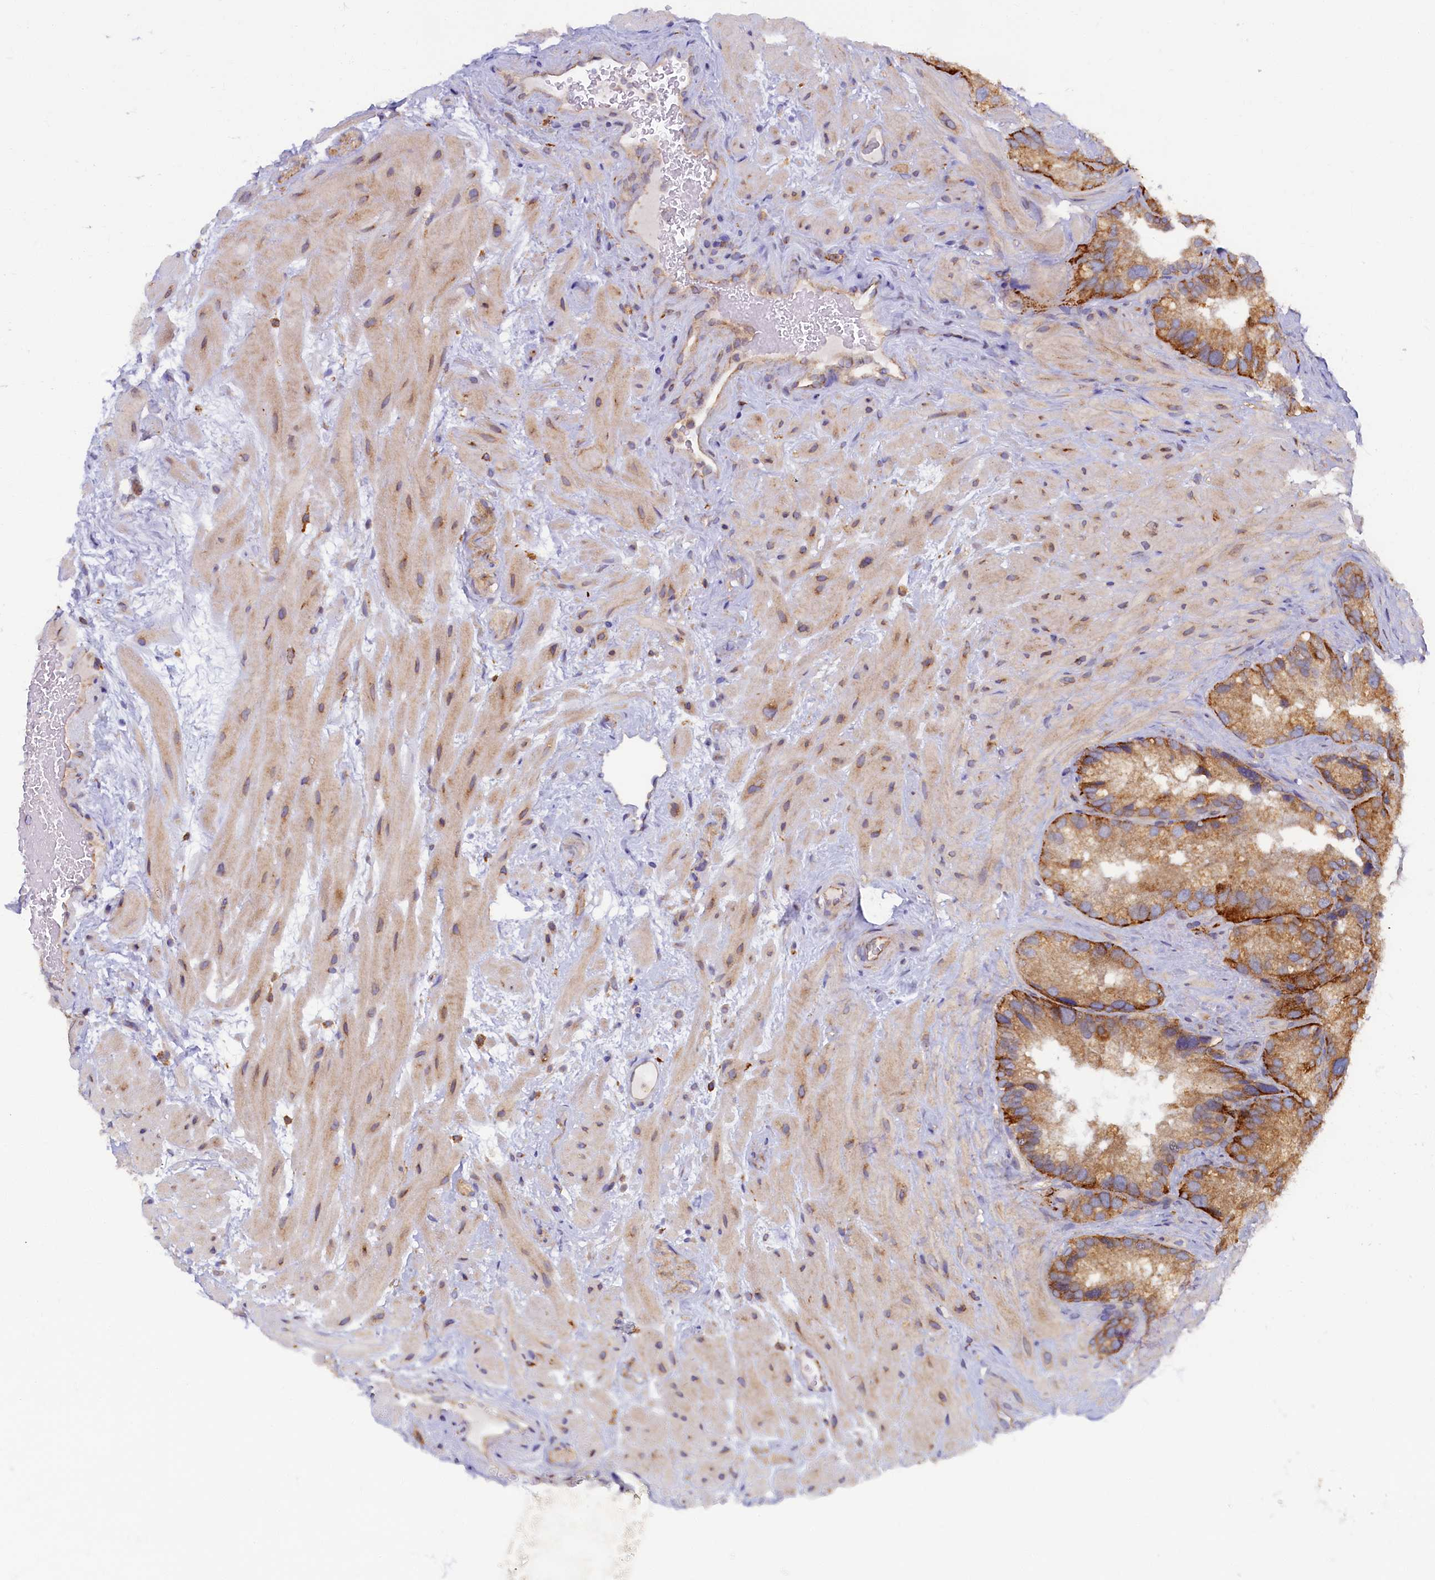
{"staining": {"intensity": "strong", "quantity": "25%-75%", "location": "cytoplasmic/membranous"}, "tissue": "seminal vesicle", "cell_type": "Glandular cells", "image_type": "normal", "snomed": [{"axis": "morphology", "description": "Normal tissue, NOS"}, {"axis": "topography", "description": "Prostate"}, {"axis": "topography", "description": "Seminal veicle"}], "caption": "High-magnification brightfield microscopy of normal seminal vesicle stained with DAB (brown) and counterstained with hematoxylin (blue). glandular cells exhibit strong cytoplasmic/membranous expression is seen in about25%-75% of cells.", "gene": "STX12", "patient": {"sex": "male", "age": 68}}